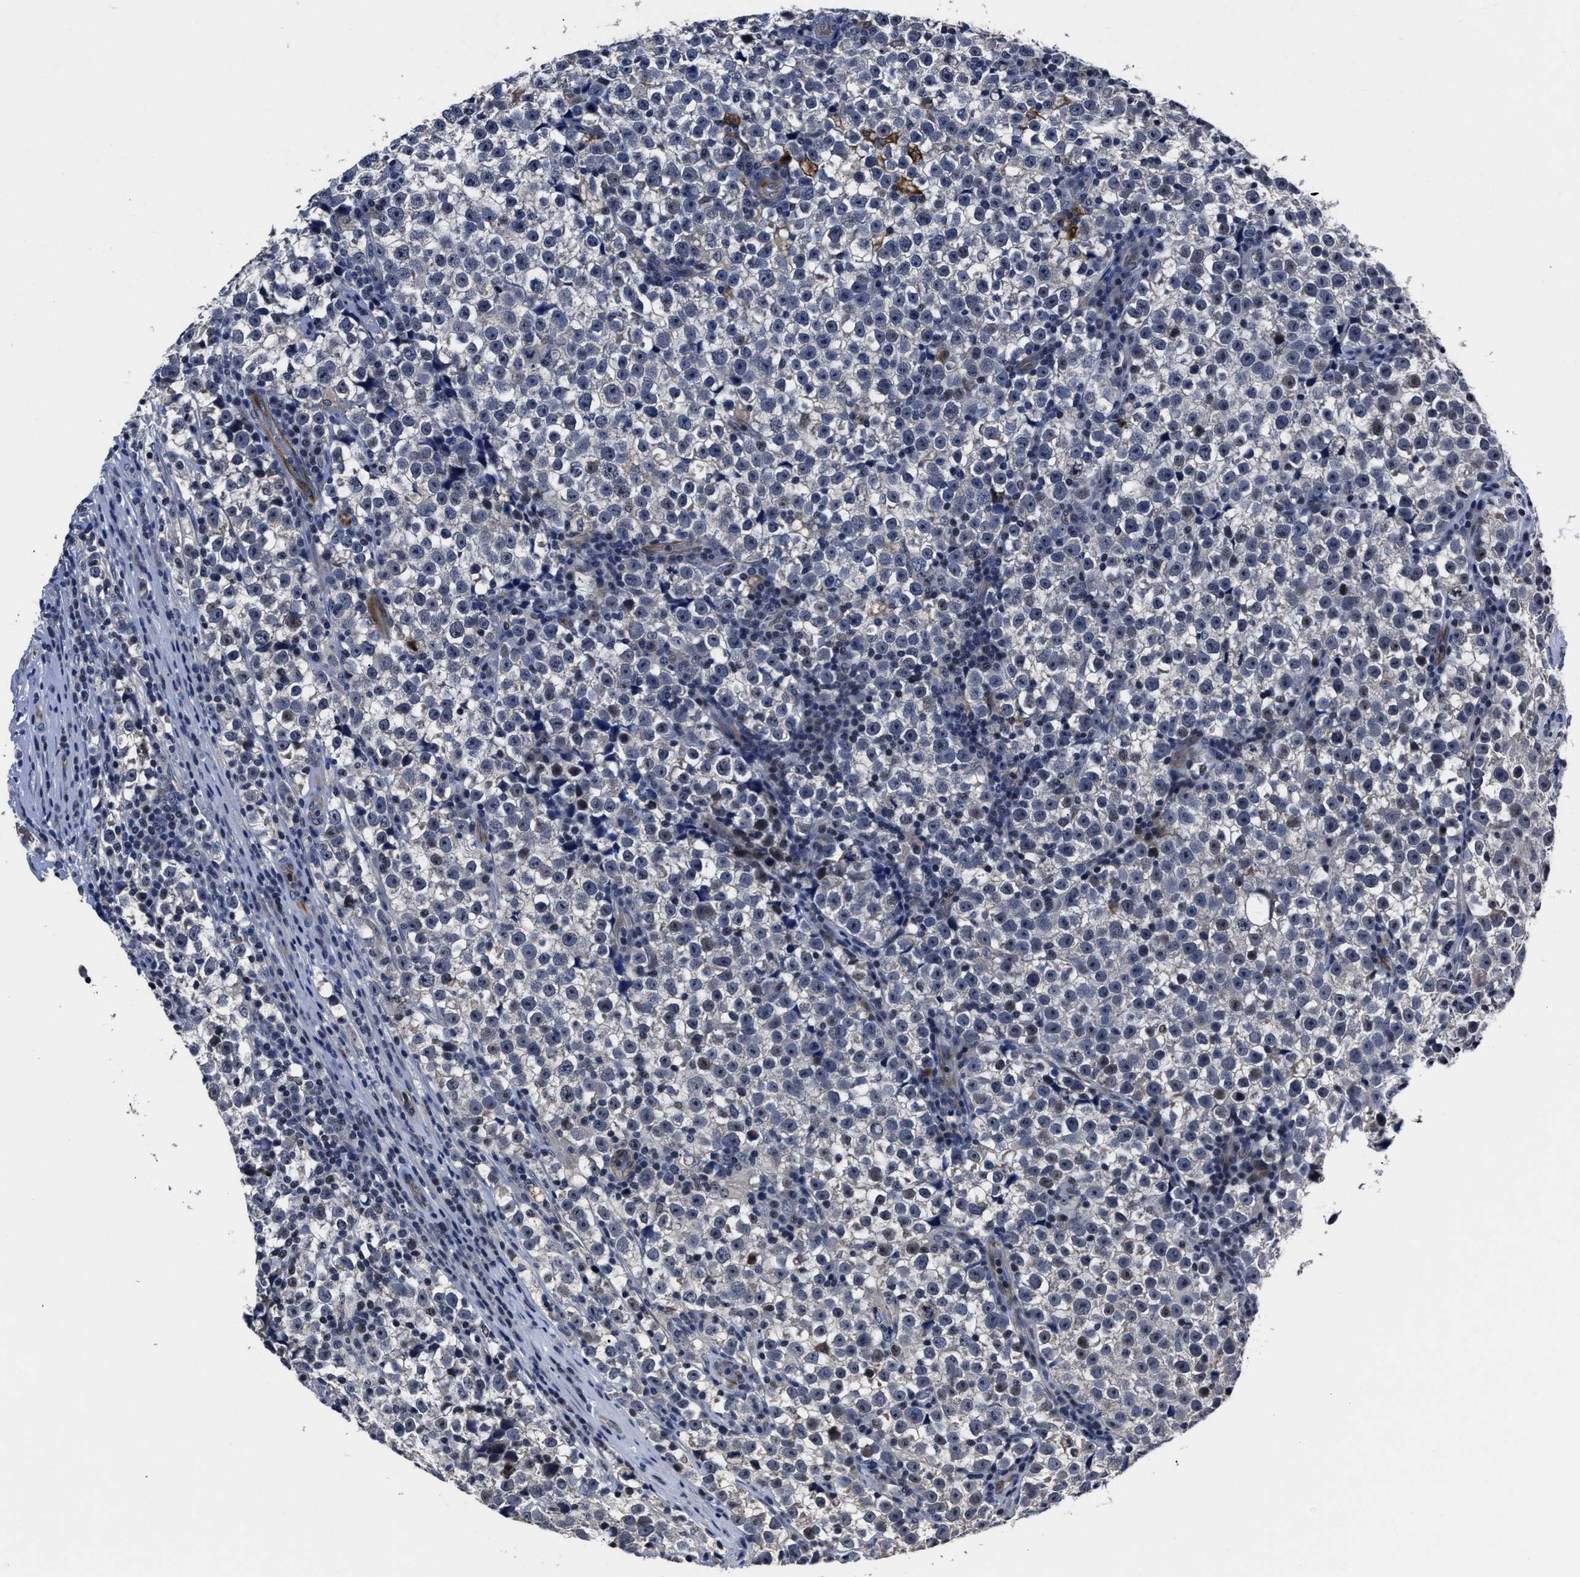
{"staining": {"intensity": "negative", "quantity": "none", "location": "none"}, "tissue": "testis cancer", "cell_type": "Tumor cells", "image_type": "cancer", "snomed": [{"axis": "morphology", "description": "Normal tissue, NOS"}, {"axis": "morphology", "description": "Seminoma, NOS"}, {"axis": "topography", "description": "Testis"}], "caption": "Photomicrograph shows no significant protein expression in tumor cells of testis seminoma. (DAB immunohistochemistry visualized using brightfield microscopy, high magnification).", "gene": "RSBN1L", "patient": {"sex": "male", "age": 43}}